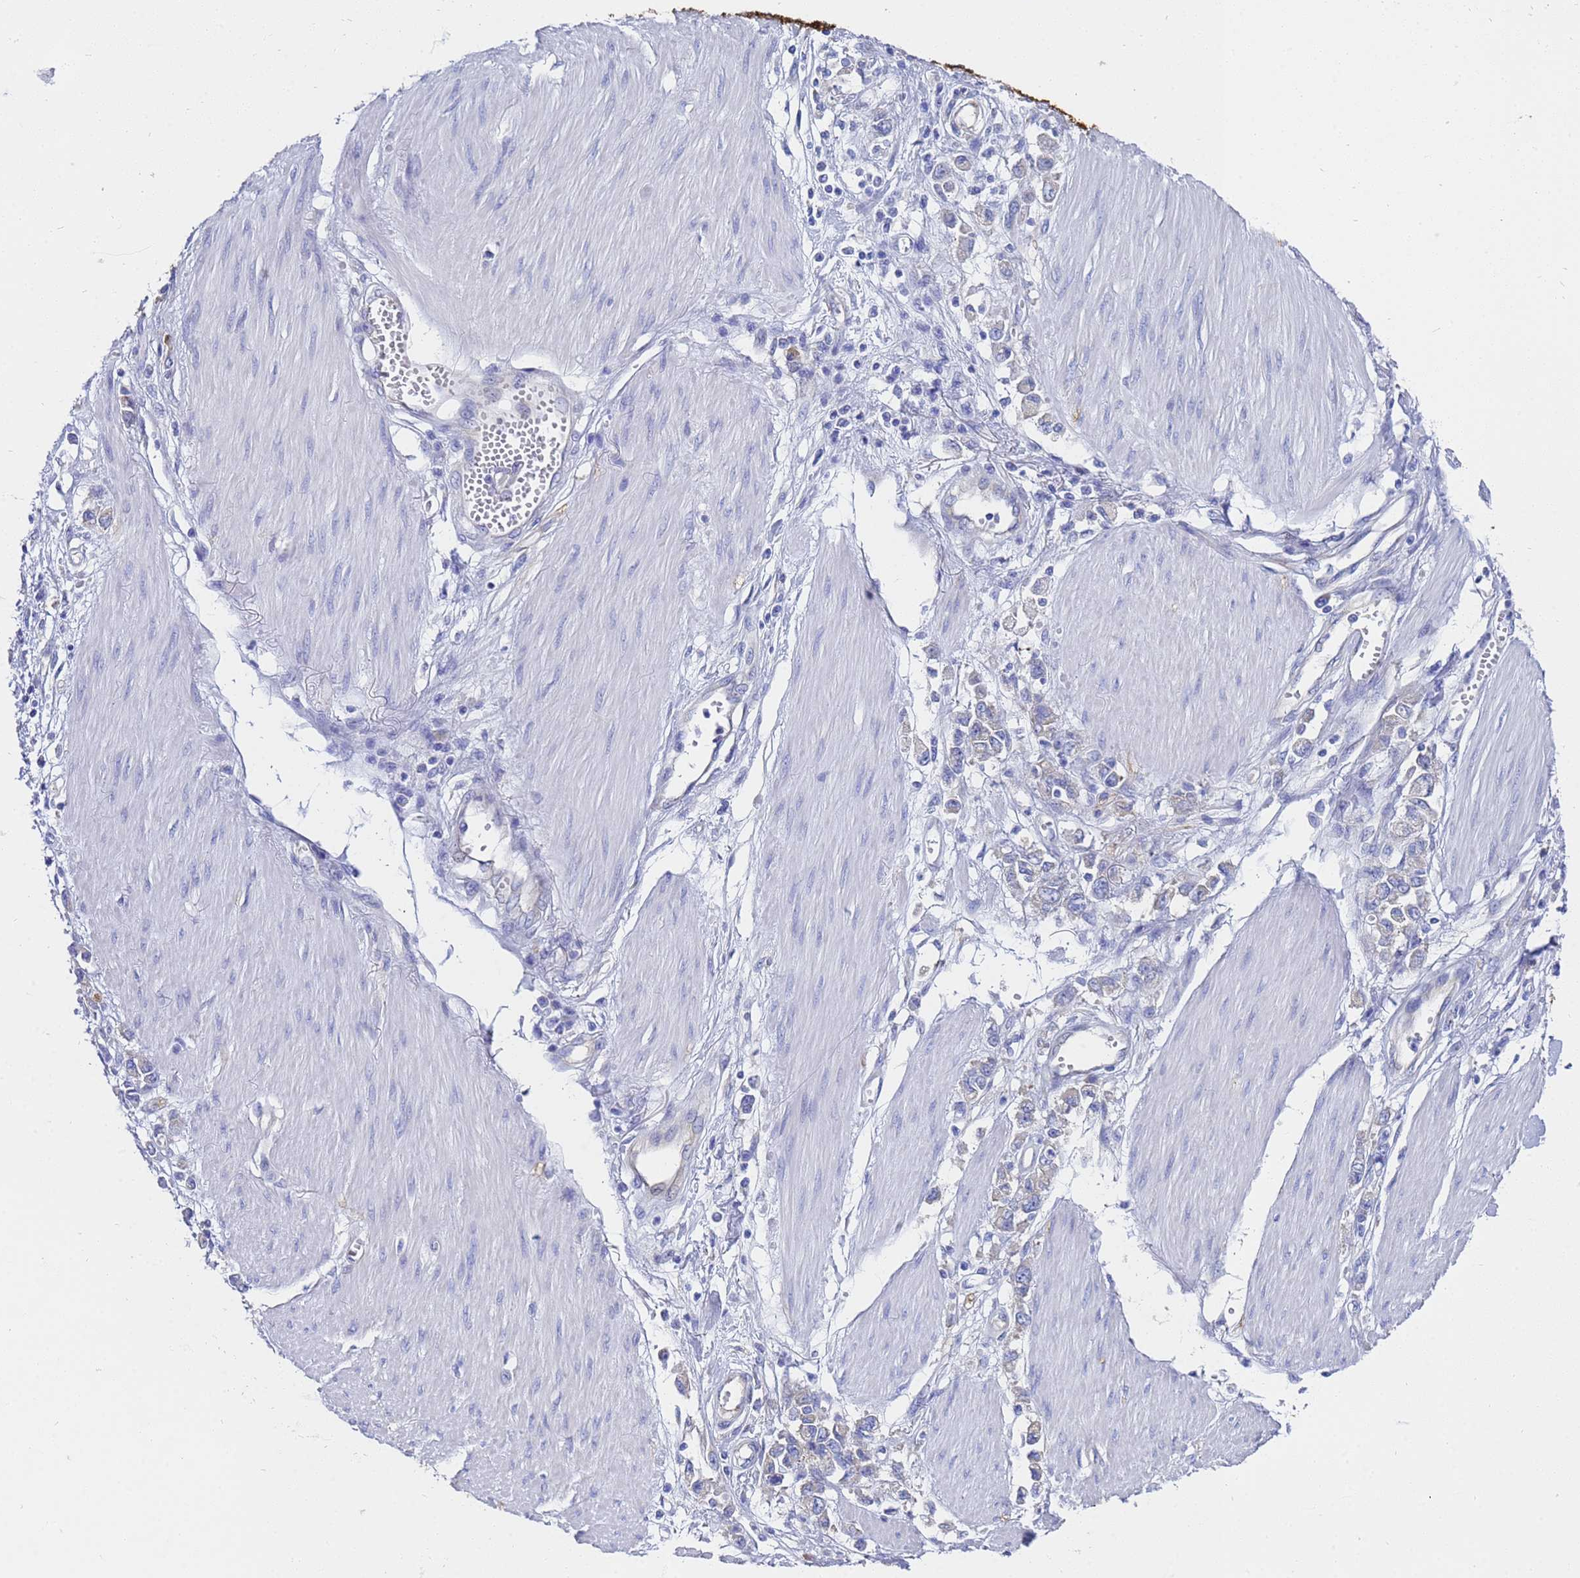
{"staining": {"intensity": "negative", "quantity": "none", "location": "none"}, "tissue": "stomach cancer", "cell_type": "Tumor cells", "image_type": "cancer", "snomed": [{"axis": "morphology", "description": "Adenocarcinoma, NOS"}, {"axis": "topography", "description": "Stomach"}], "caption": "Immunohistochemistry photomicrograph of neoplastic tissue: human stomach cancer stained with DAB (3,3'-diaminobenzidine) shows no significant protein expression in tumor cells.", "gene": "TM4SF4", "patient": {"sex": "female", "age": 76}}